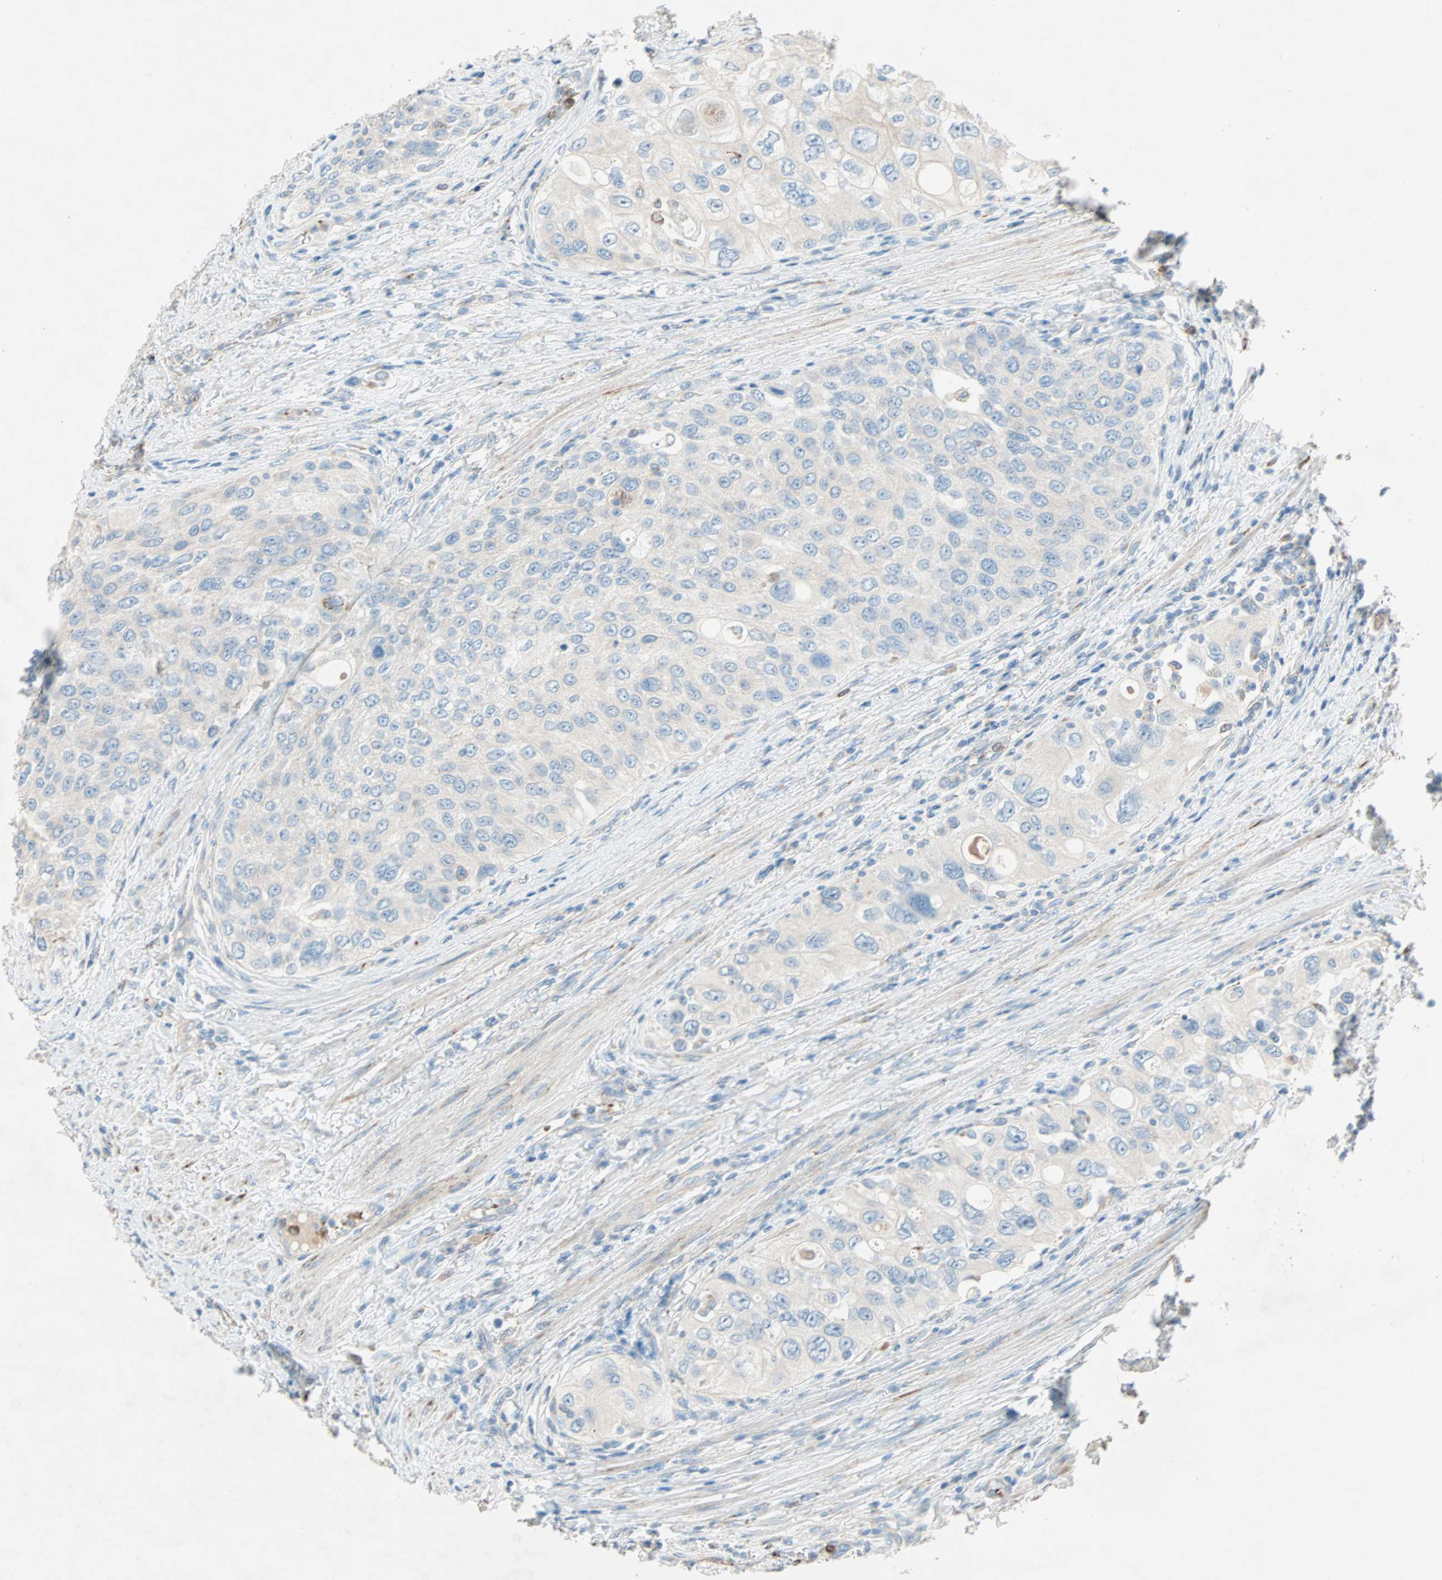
{"staining": {"intensity": "weak", "quantity": ">75%", "location": "cytoplasmic/membranous"}, "tissue": "urothelial cancer", "cell_type": "Tumor cells", "image_type": "cancer", "snomed": [{"axis": "morphology", "description": "Urothelial carcinoma, High grade"}, {"axis": "topography", "description": "Urinary bladder"}], "caption": "Brown immunohistochemical staining in human urothelial cancer shows weak cytoplasmic/membranous expression in approximately >75% of tumor cells. The protein of interest is stained brown, and the nuclei are stained in blue (DAB IHC with brightfield microscopy, high magnification).", "gene": "LY6G6F", "patient": {"sex": "female", "age": 56}}